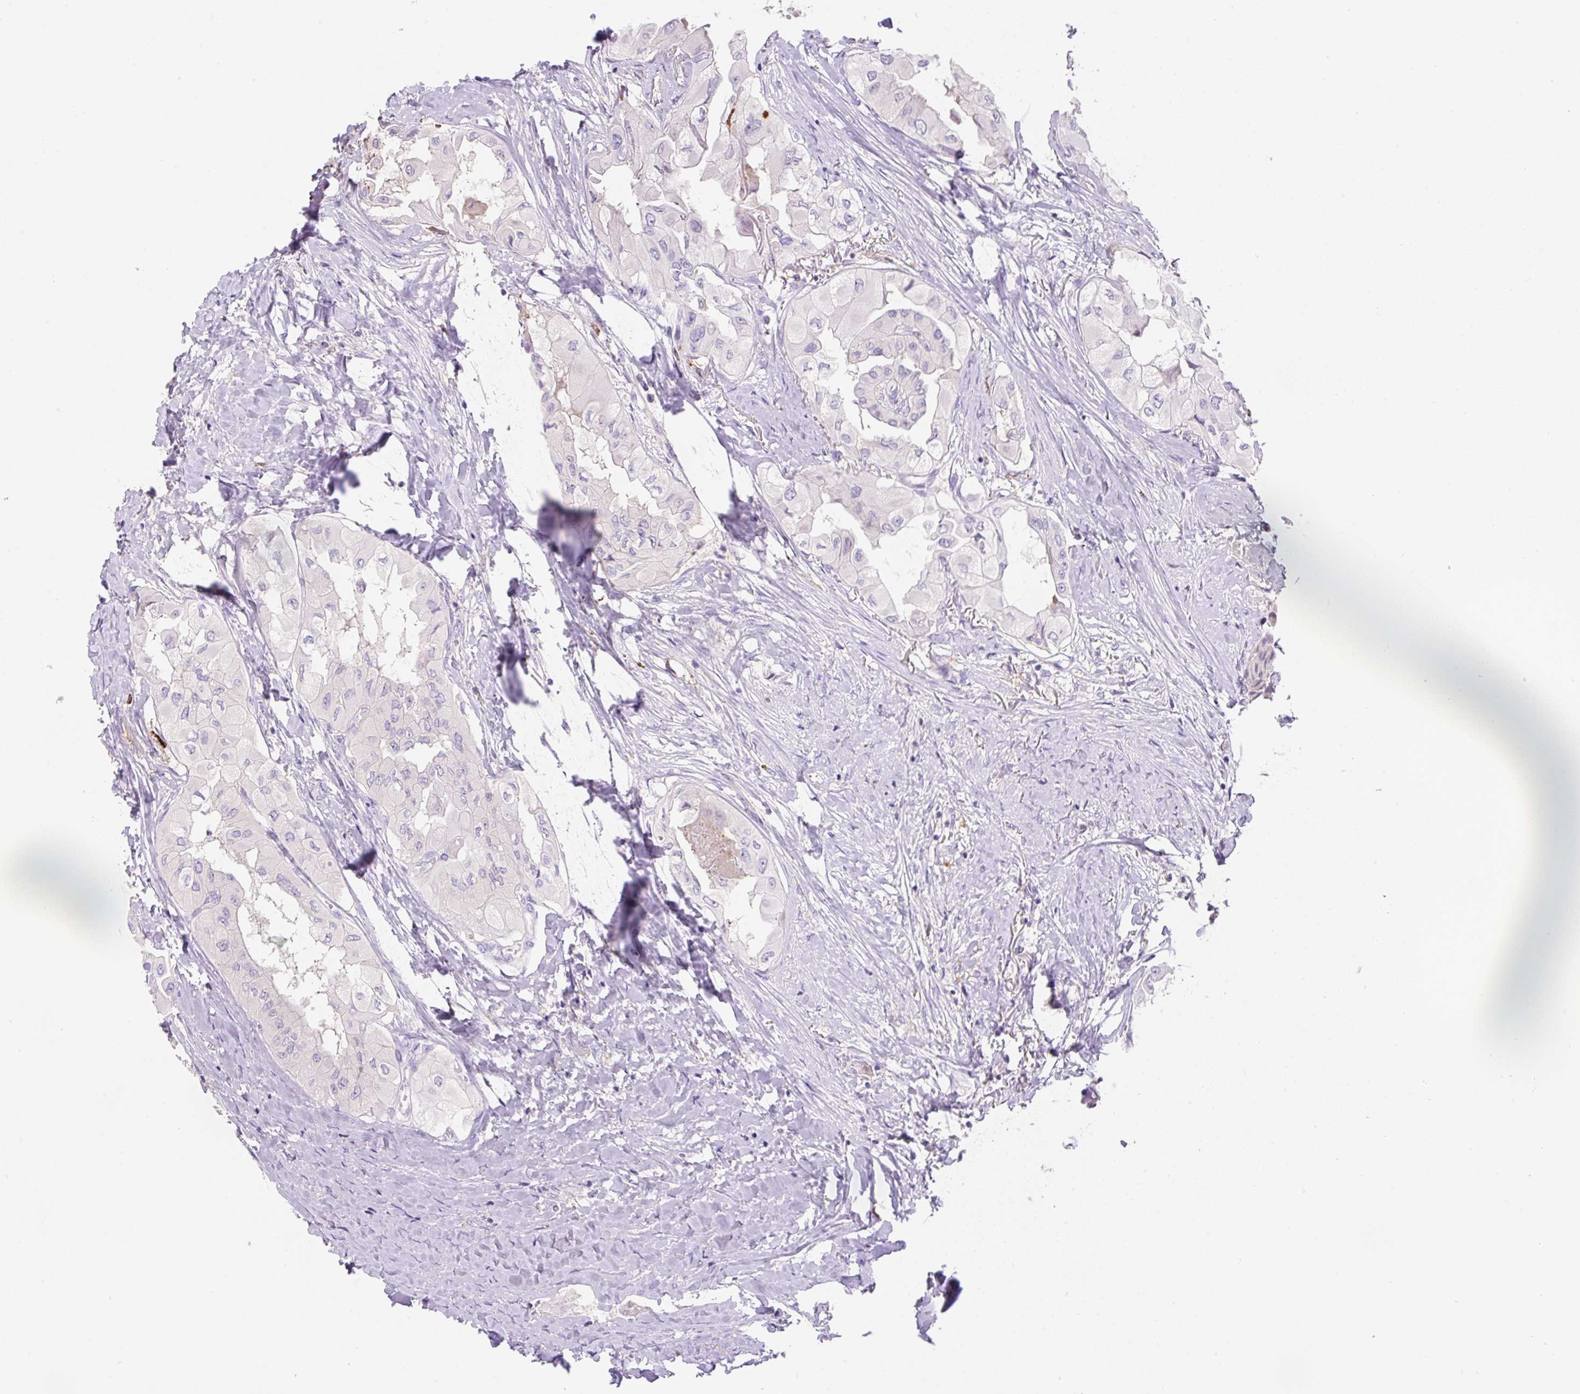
{"staining": {"intensity": "negative", "quantity": "none", "location": "none"}, "tissue": "thyroid cancer", "cell_type": "Tumor cells", "image_type": "cancer", "snomed": [{"axis": "morphology", "description": "Normal tissue, NOS"}, {"axis": "morphology", "description": "Papillary adenocarcinoma, NOS"}, {"axis": "topography", "description": "Thyroid gland"}], "caption": "A high-resolution histopathology image shows immunohistochemistry (IHC) staining of papillary adenocarcinoma (thyroid), which reveals no significant positivity in tumor cells. The staining was performed using DAB (3,3'-diaminobenzidine) to visualize the protein expression in brown, while the nuclei were stained in blue with hematoxylin (Magnification: 20x).", "gene": "TDRD15", "patient": {"sex": "female", "age": 59}}